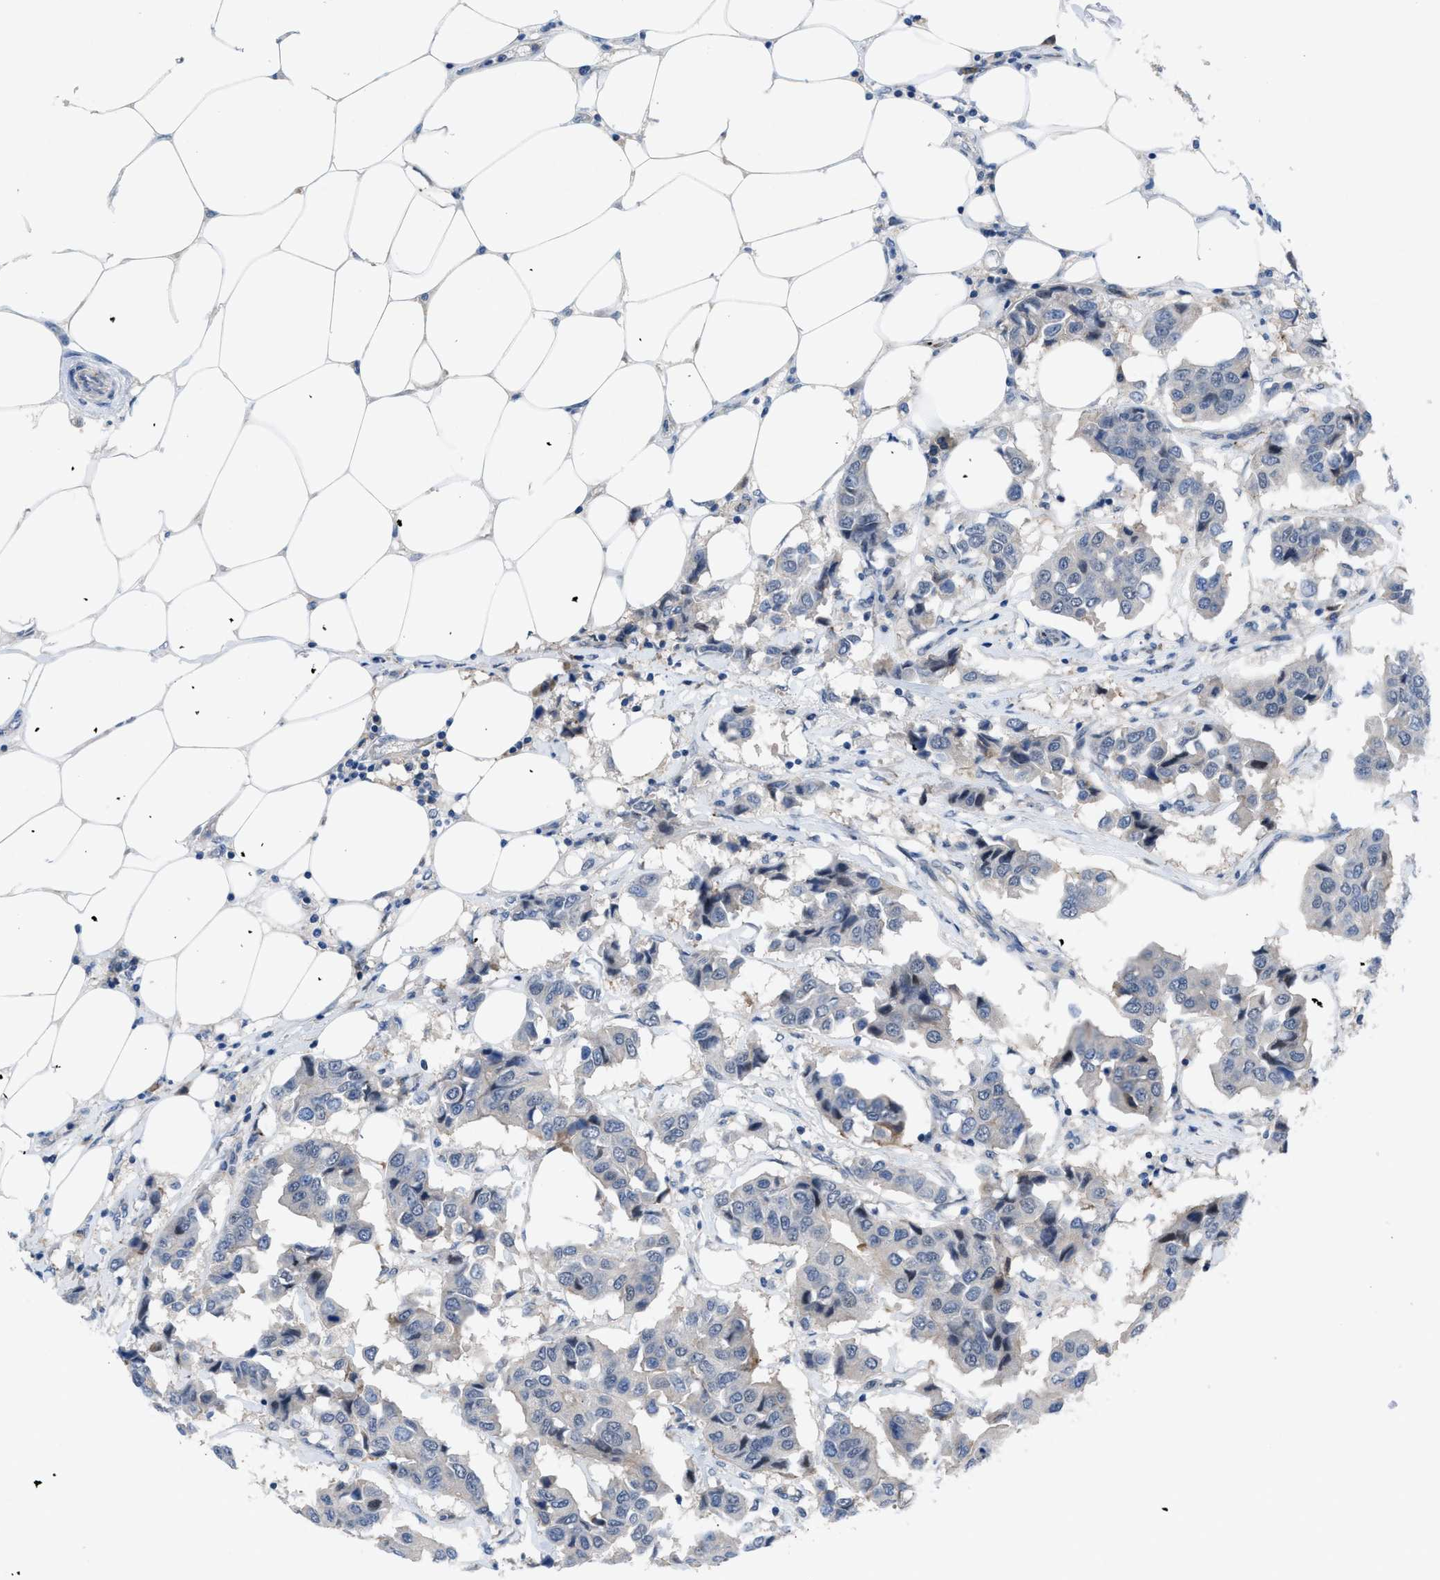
{"staining": {"intensity": "negative", "quantity": "none", "location": "none"}, "tissue": "breast cancer", "cell_type": "Tumor cells", "image_type": "cancer", "snomed": [{"axis": "morphology", "description": "Duct carcinoma"}, {"axis": "topography", "description": "Breast"}], "caption": "Immunohistochemistry (IHC) image of human intraductal carcinoma (breast) stained for a protein (brown), which exhibits no positivity in tumor cells. Brightfield microscopy of IHC stained with DAB (3,3'-diaminobenzidine) (brown) and hematoxylin (blue), captured at high magnification.", "gene": "IL17RE", "patient": {"sex": "female", "age": 80}}